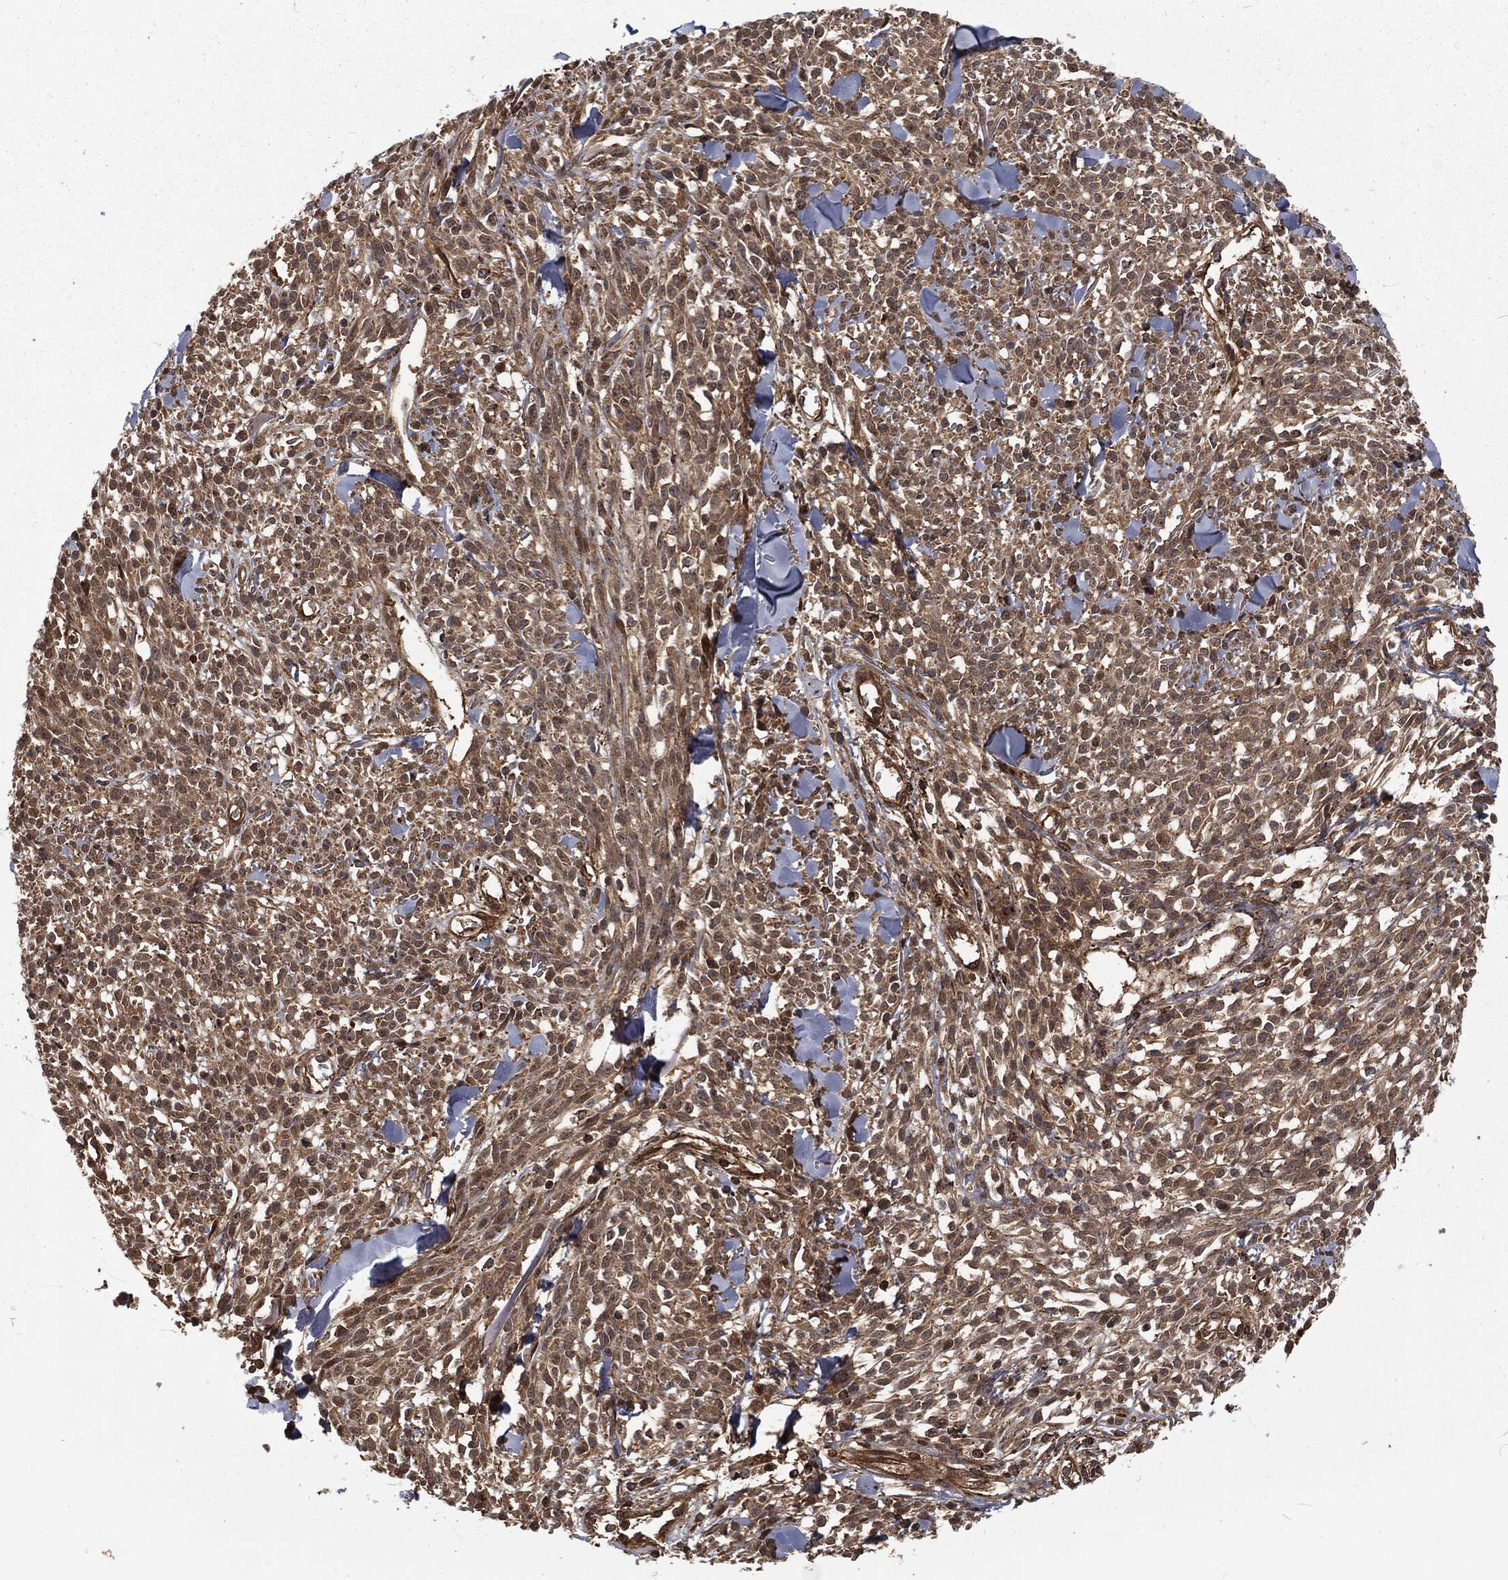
{"staining": {"intensity": "weak", "quantity": "25%-75%", "location": "cytoplasmic/membranous"}, "tissue": "melanoma", "cell_type": "Tumor cells", "image_type": "cancer", "snomed": [{"axis": "morphology", "description": "Malignant melanoma, NOS"}, {"axis": "topography", "description": "Skin"}, {"axis": "topography", "description": "Skin of trunk"}], "caption": "About 25%-75% of tumor cells in human malignant melanoma demonstrate weak cytoplasmic/membranous protein positivity as visualized by brown immunohistochemical staining.", "gene": "RFTN1", "patient": {"sex": "male", "age": 74}}